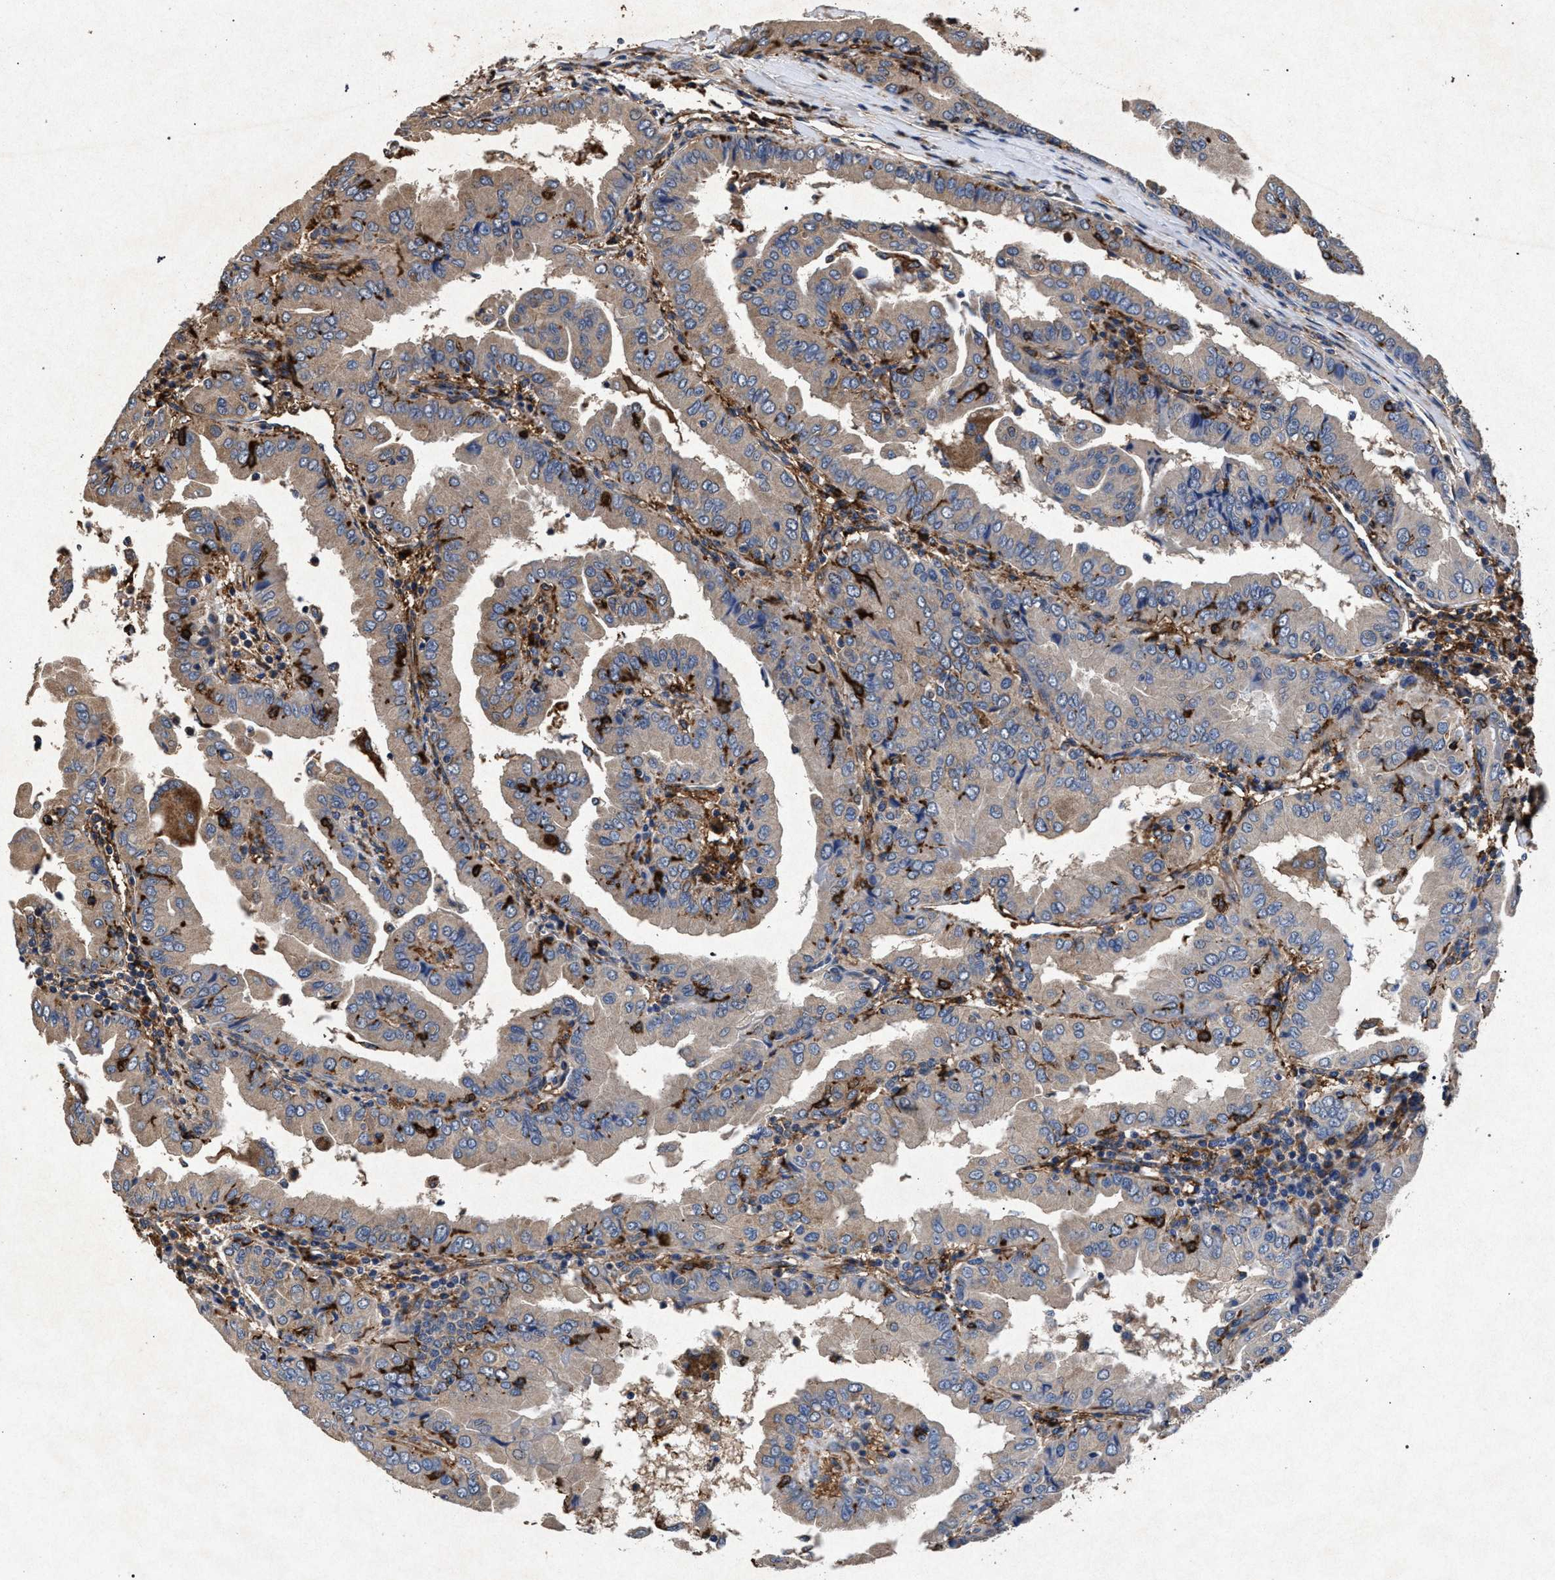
{"staining": {"intensity": "weak", "quantity": "<25%", "location": "cytoplasmic/membranous"}, "tissue": "thyroid cancer", "cell_type": "Tumor cells", "image_type": "cancer", "snomed": [{"axis": "morphology", "description": "Papillary adenocarcinoma, NOS"}, {"axis": "topography", "description": "Thyroid gland"}], "caption": "An immunohistochemistry (IHC) photomicrograph of papillary adenocarcinoma (thyroid) is shown. There is no staining in tumor cells of papillary adenocarcinoma (thyroid).", "gene": "MARCKS", "patient": {"sex": "male", "age": 33}}